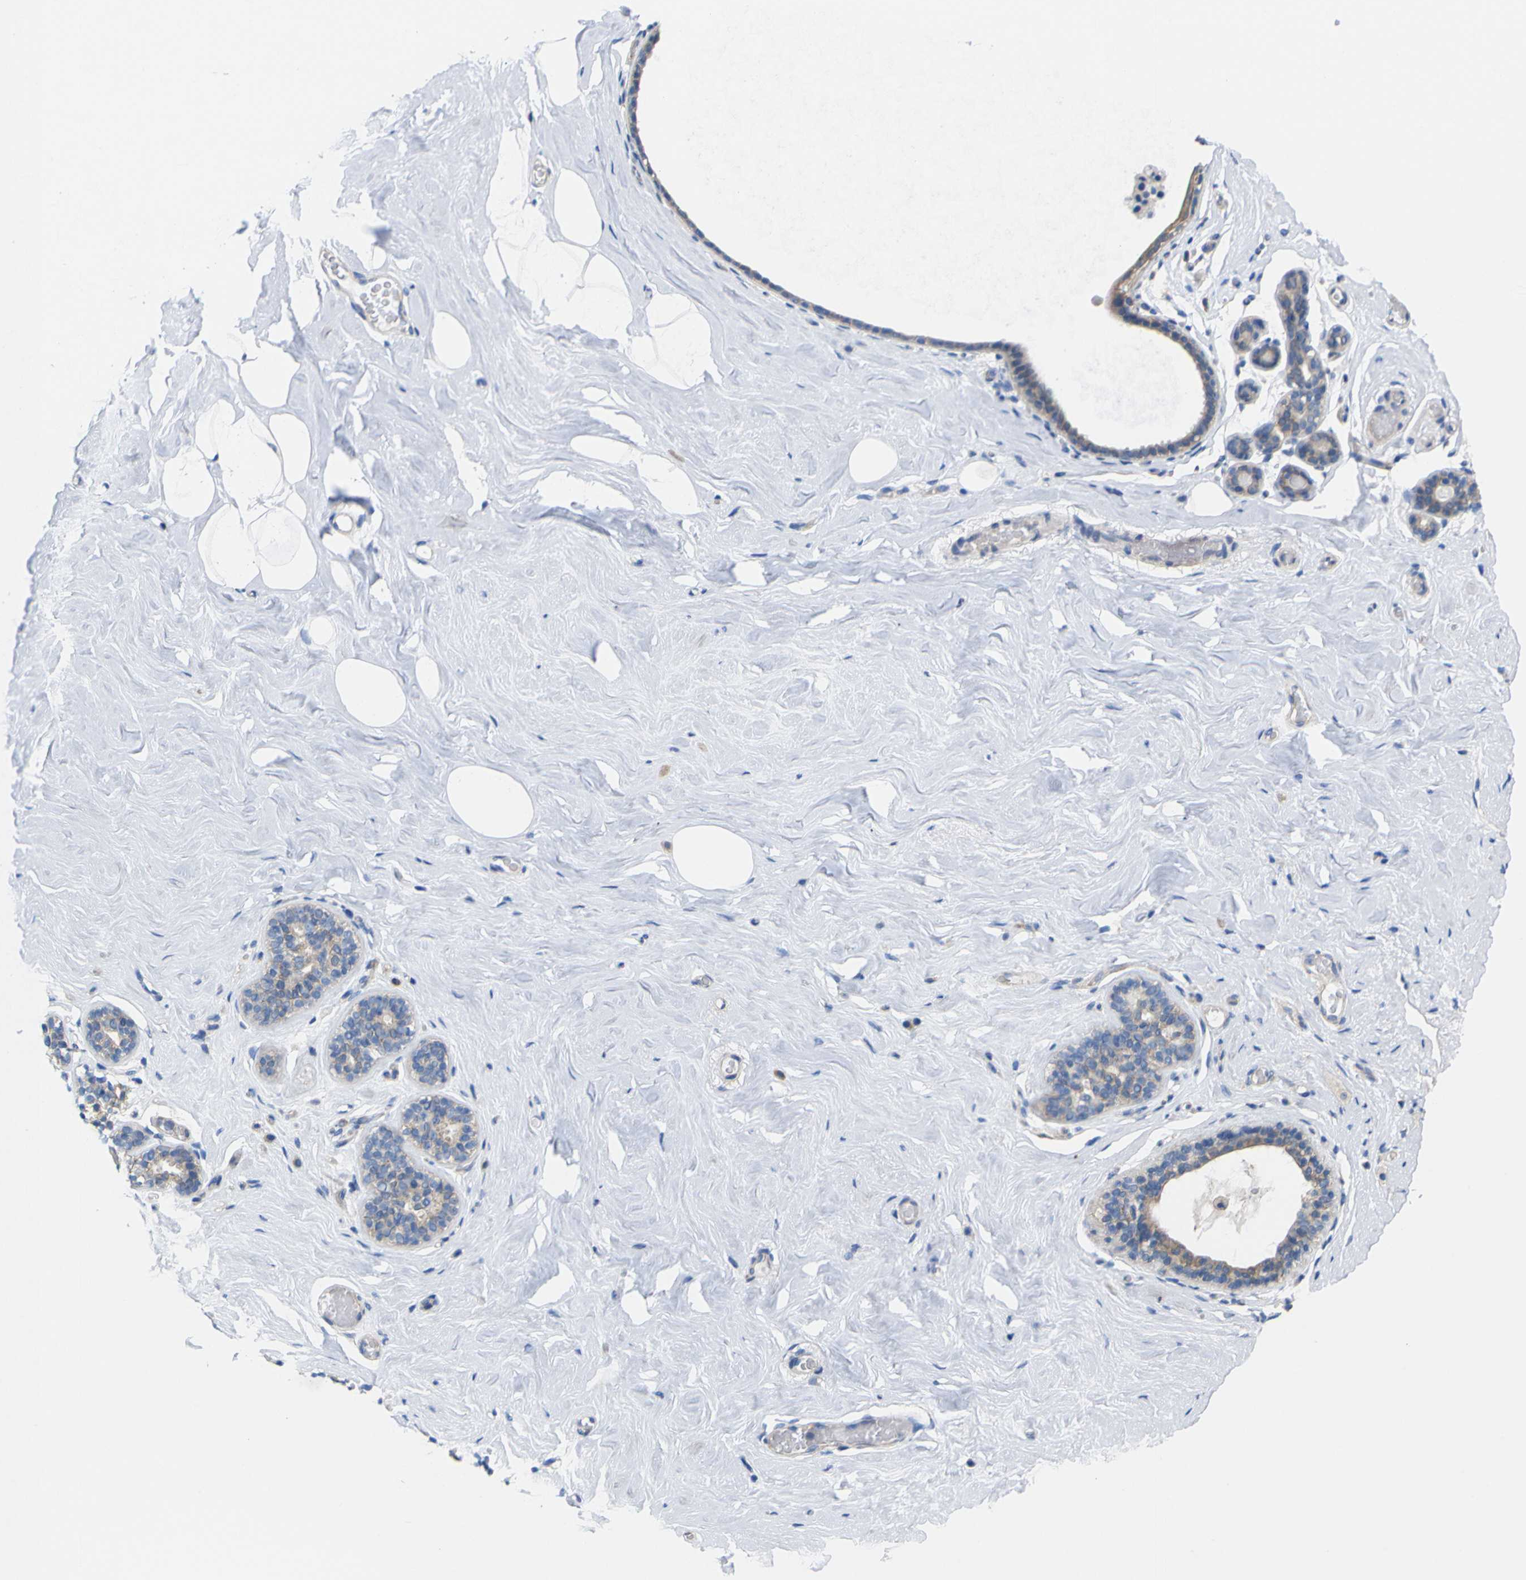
{"staining": {"intensity": "negative", "quantity": "none", "location": "none"}, "tissue": "breast", "cell_type": "Adipocytes", "image_type": "normal", "snomed": [{"axis": "morphology", "description": "Normal tissue, NOS"}, {"axis": "topography", "description": "Breast"}], "caption": "DAB immunohistochemical staining of normal breast shows no significant staining in adipocytes. (Brightfield microscopy of DAB (3,3'-diaminobenzidine) immunohistochemistry (IHC) at high magnification).", "gene": "USH1C", "patient": {"sex": "female", "age": 75}}